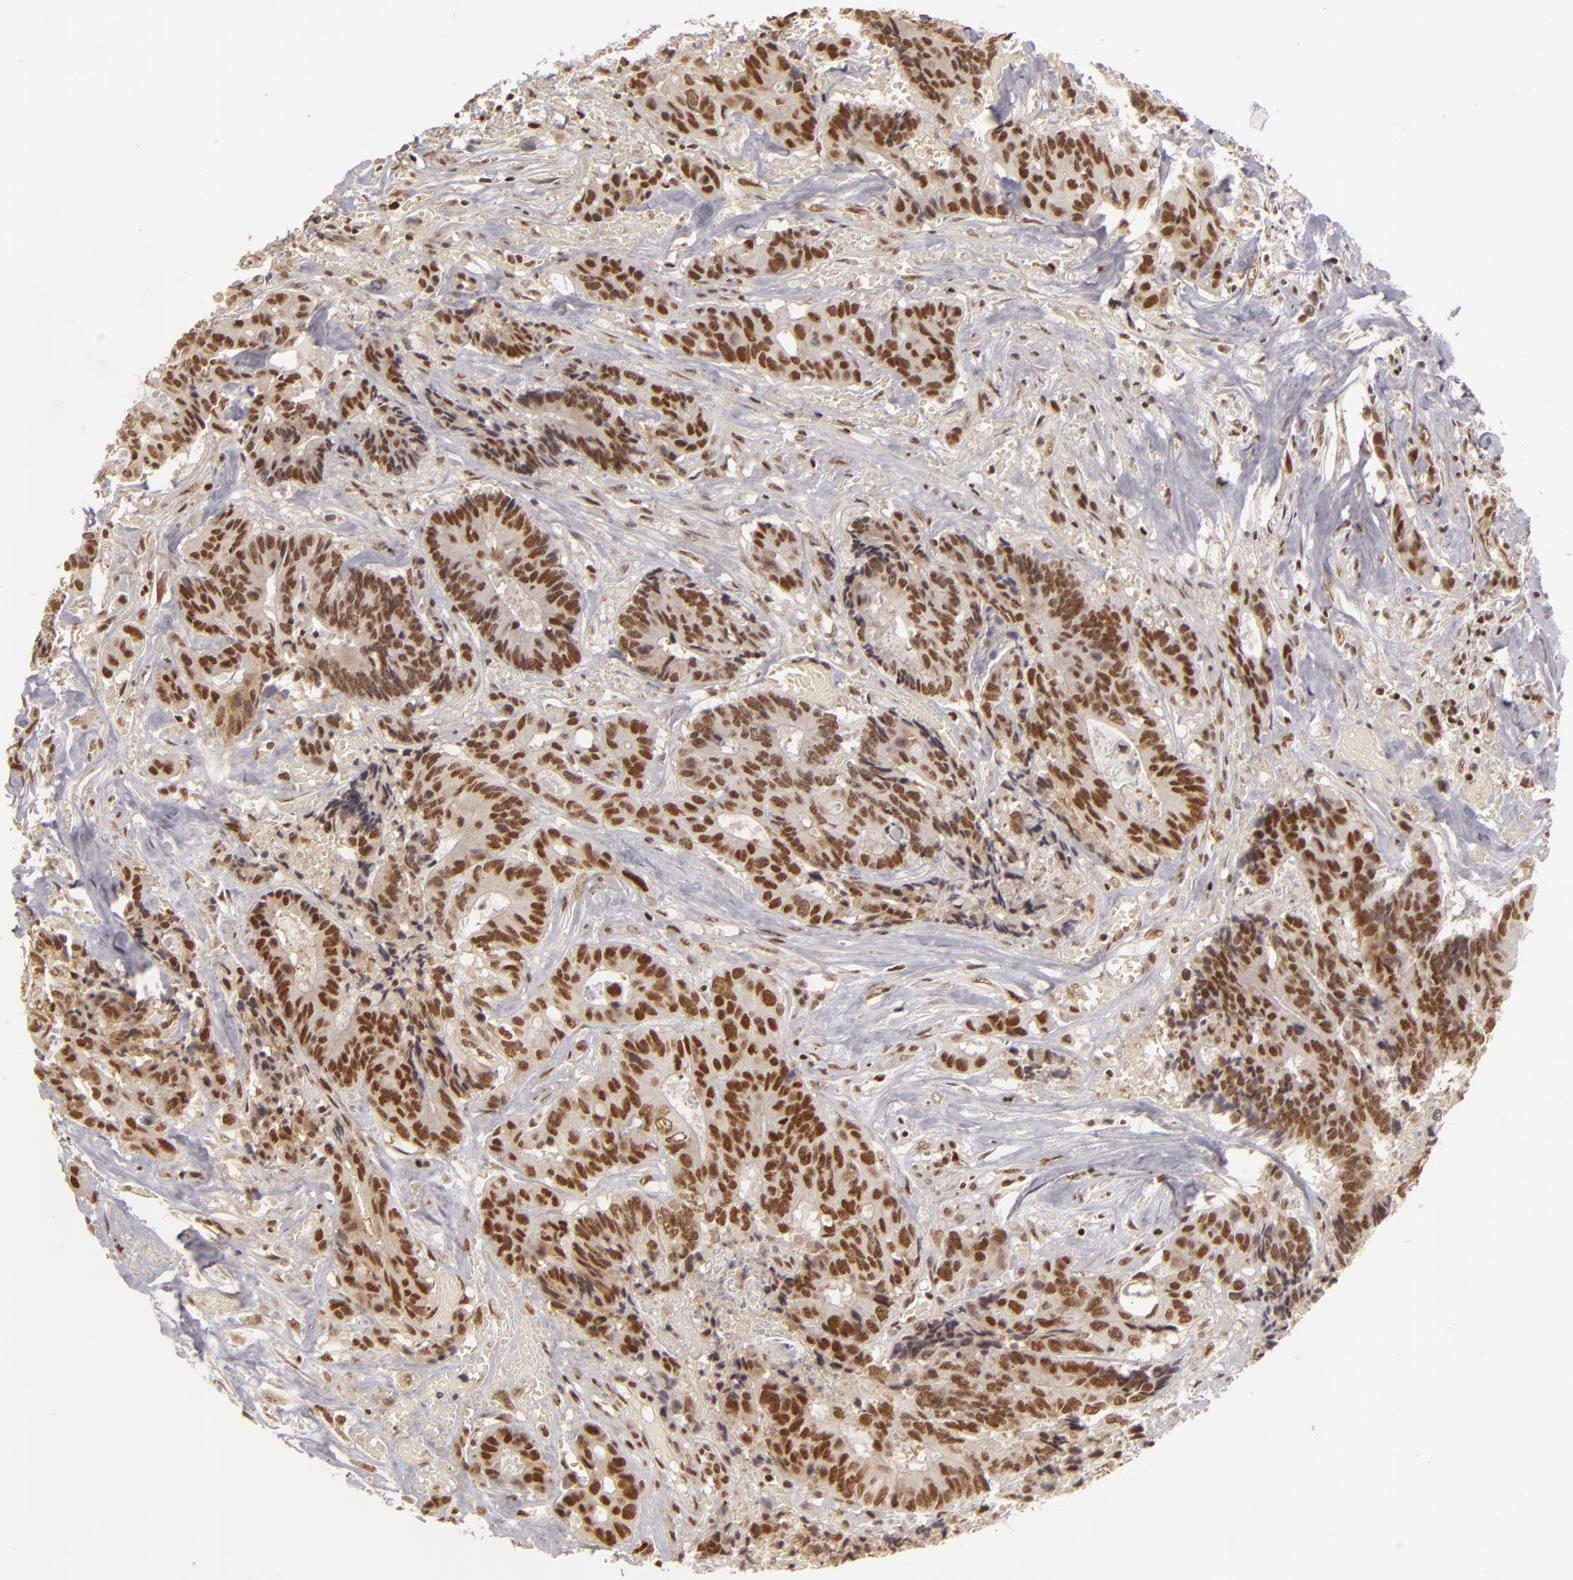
{"staining": {"intensity": "strong", "quantity": ">75%", "location": "nuclear"}, "tissue": "colorectal cancer", "cell_type": "Tumor cells", "image_type": "cancer", "snomed": [{"axis": "morphology", "description": "Adenocarcinoma, NOS"}, {"axis": "topography", "description": "Rectum"}], "caption": "Immunohistochemical staining of human adenocarcinoma (colorectal) displays strong nuclear protein staining in about >75% of tumor cells.", "gene": "DAXX", "patient": {"sex": "male", "age": 55}}